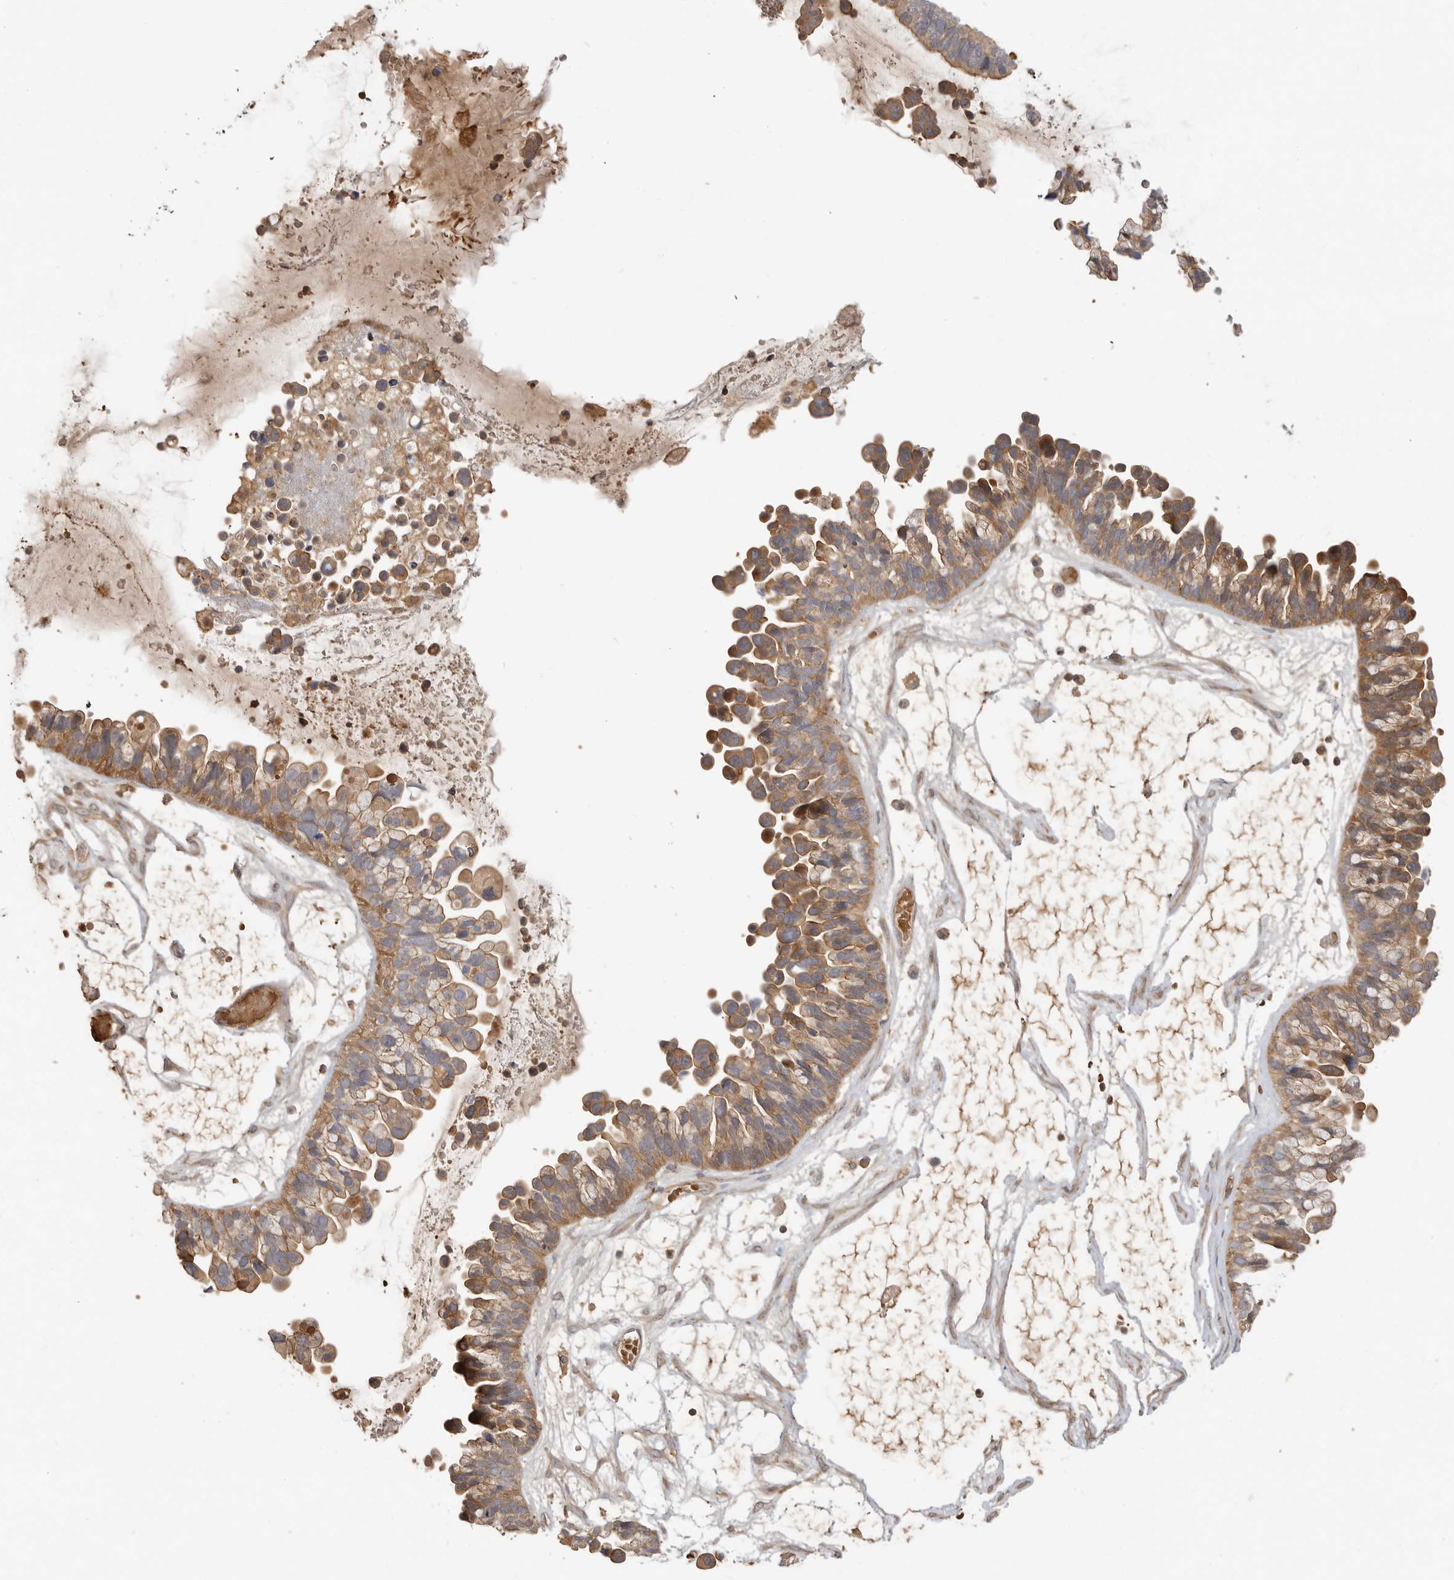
{"staining": {"intensity": "moderate", "quantity": ">75%", "location": "cytoplasmic/membranous"}, "tissue": "ovarian cancer", "cell_type": "Tumor cells", "image_type": "cancer", "snomed": [{"axis": "morphology", "description": "Cystadenocarcinoma, serous, NOS"}, {"axis": "topography", "description": "Ovary"}], "caption": "Immunohistochemistry (IHC) image of neoplastic tissue: human ovarian cancer (serous cystadenocarcinoma) stained using immunohistochemistry (IHC) shows medium levels of moderate protein expression localized specifically in the cytoplasmic/membranous of tumor cells, appearing as a cytoplasmic/membranous brown color.", "gene": "CLDN12", "patient": {"sex": "female", "age": 56}}